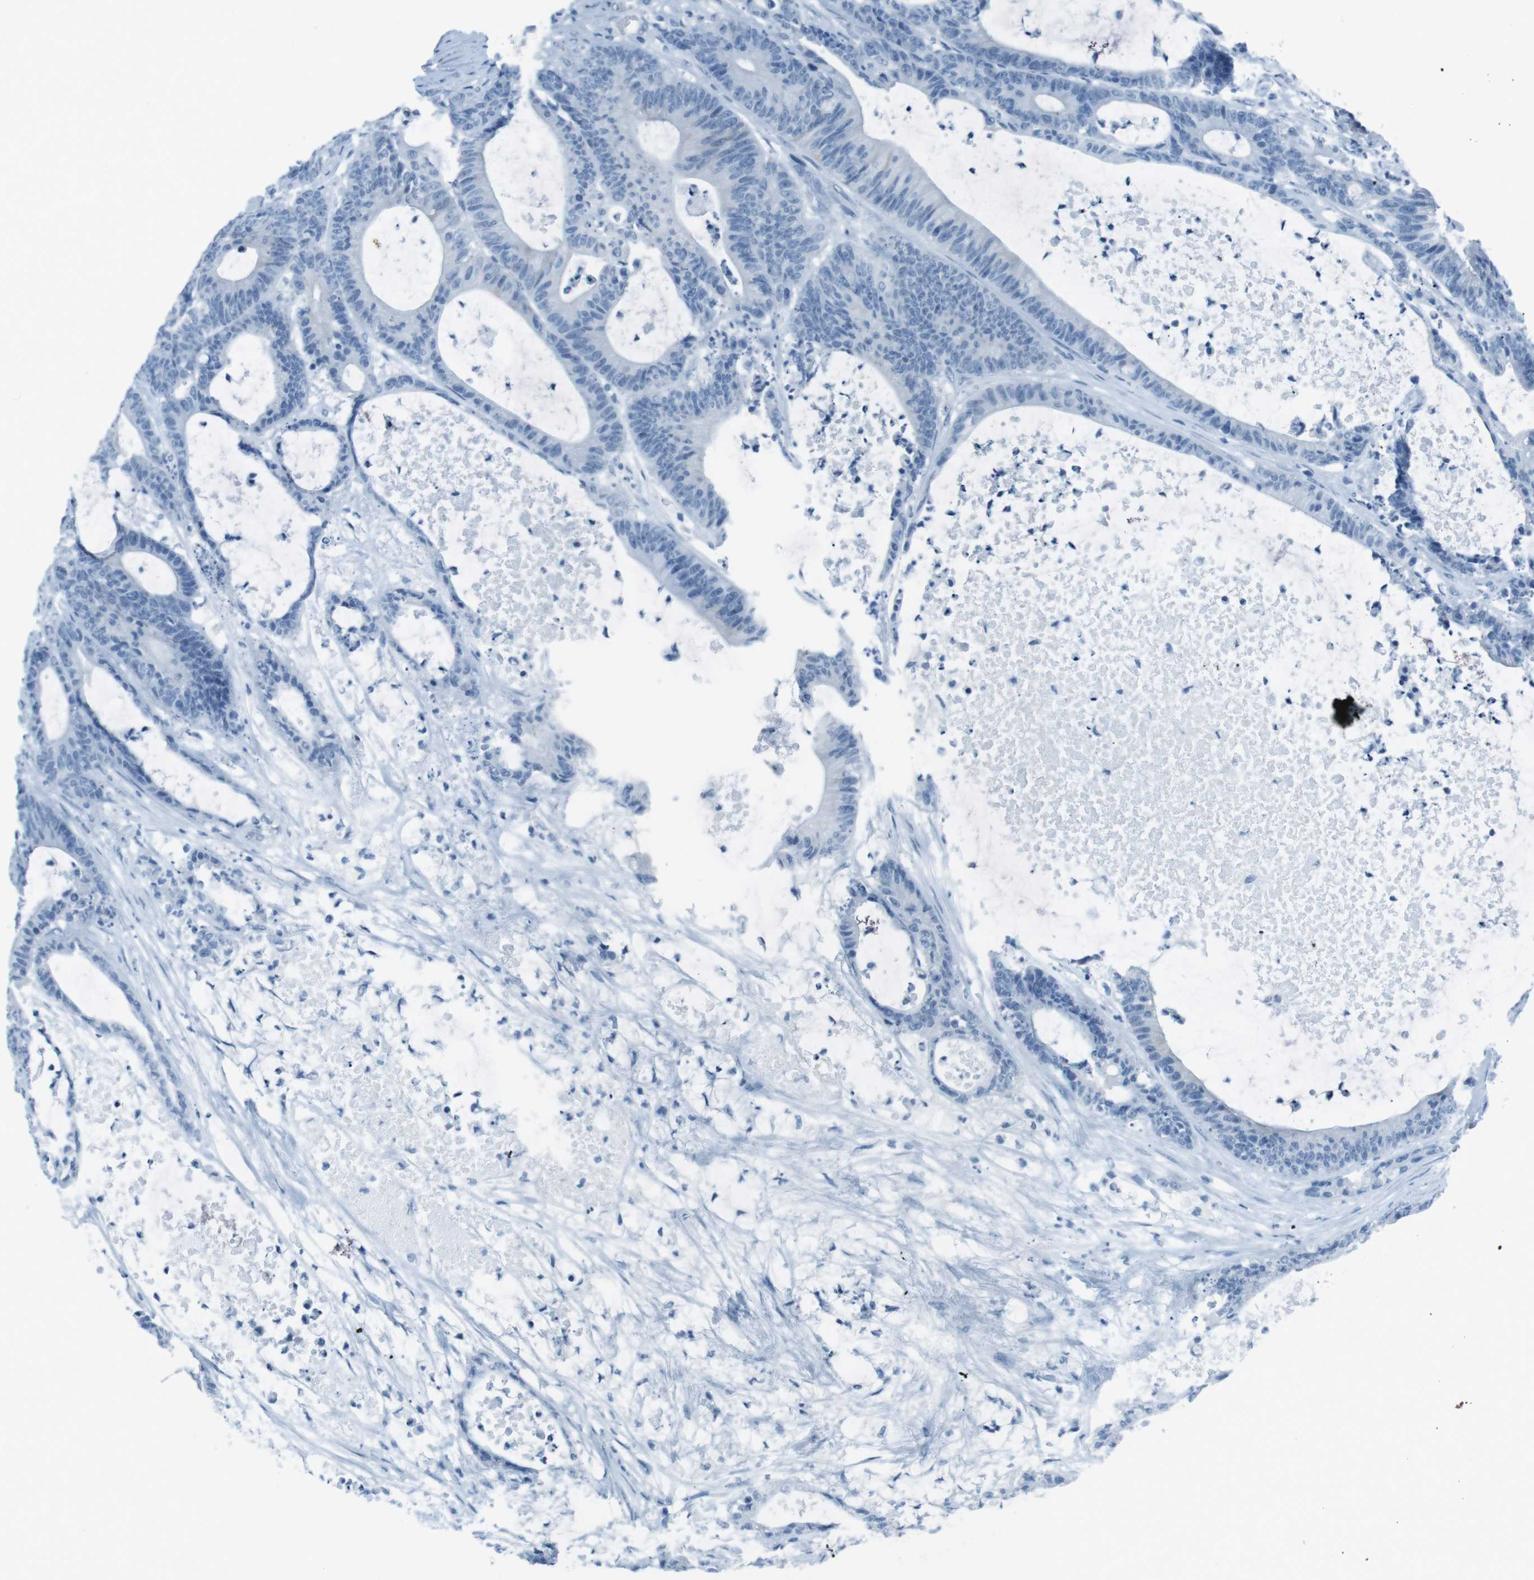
{"staining": {"intensity": "negative", "quantity": "none", "location": "none"}, "tissue": "colorectal cancer", "cell_type": "Tumor cells", "image_type": "cancer", "snomed": [{"axis": "morphology", "description": "Adenocarcinoma, NOS"}, {"axis": "topography", "description": "Colon"}], "caption": "Protein analysis of adenocarcinoma (colorectal) demonstrates no significant expression in tumor cells.", "gene": "TMEM207", "patient": {"sex": "female", "age": 84}}